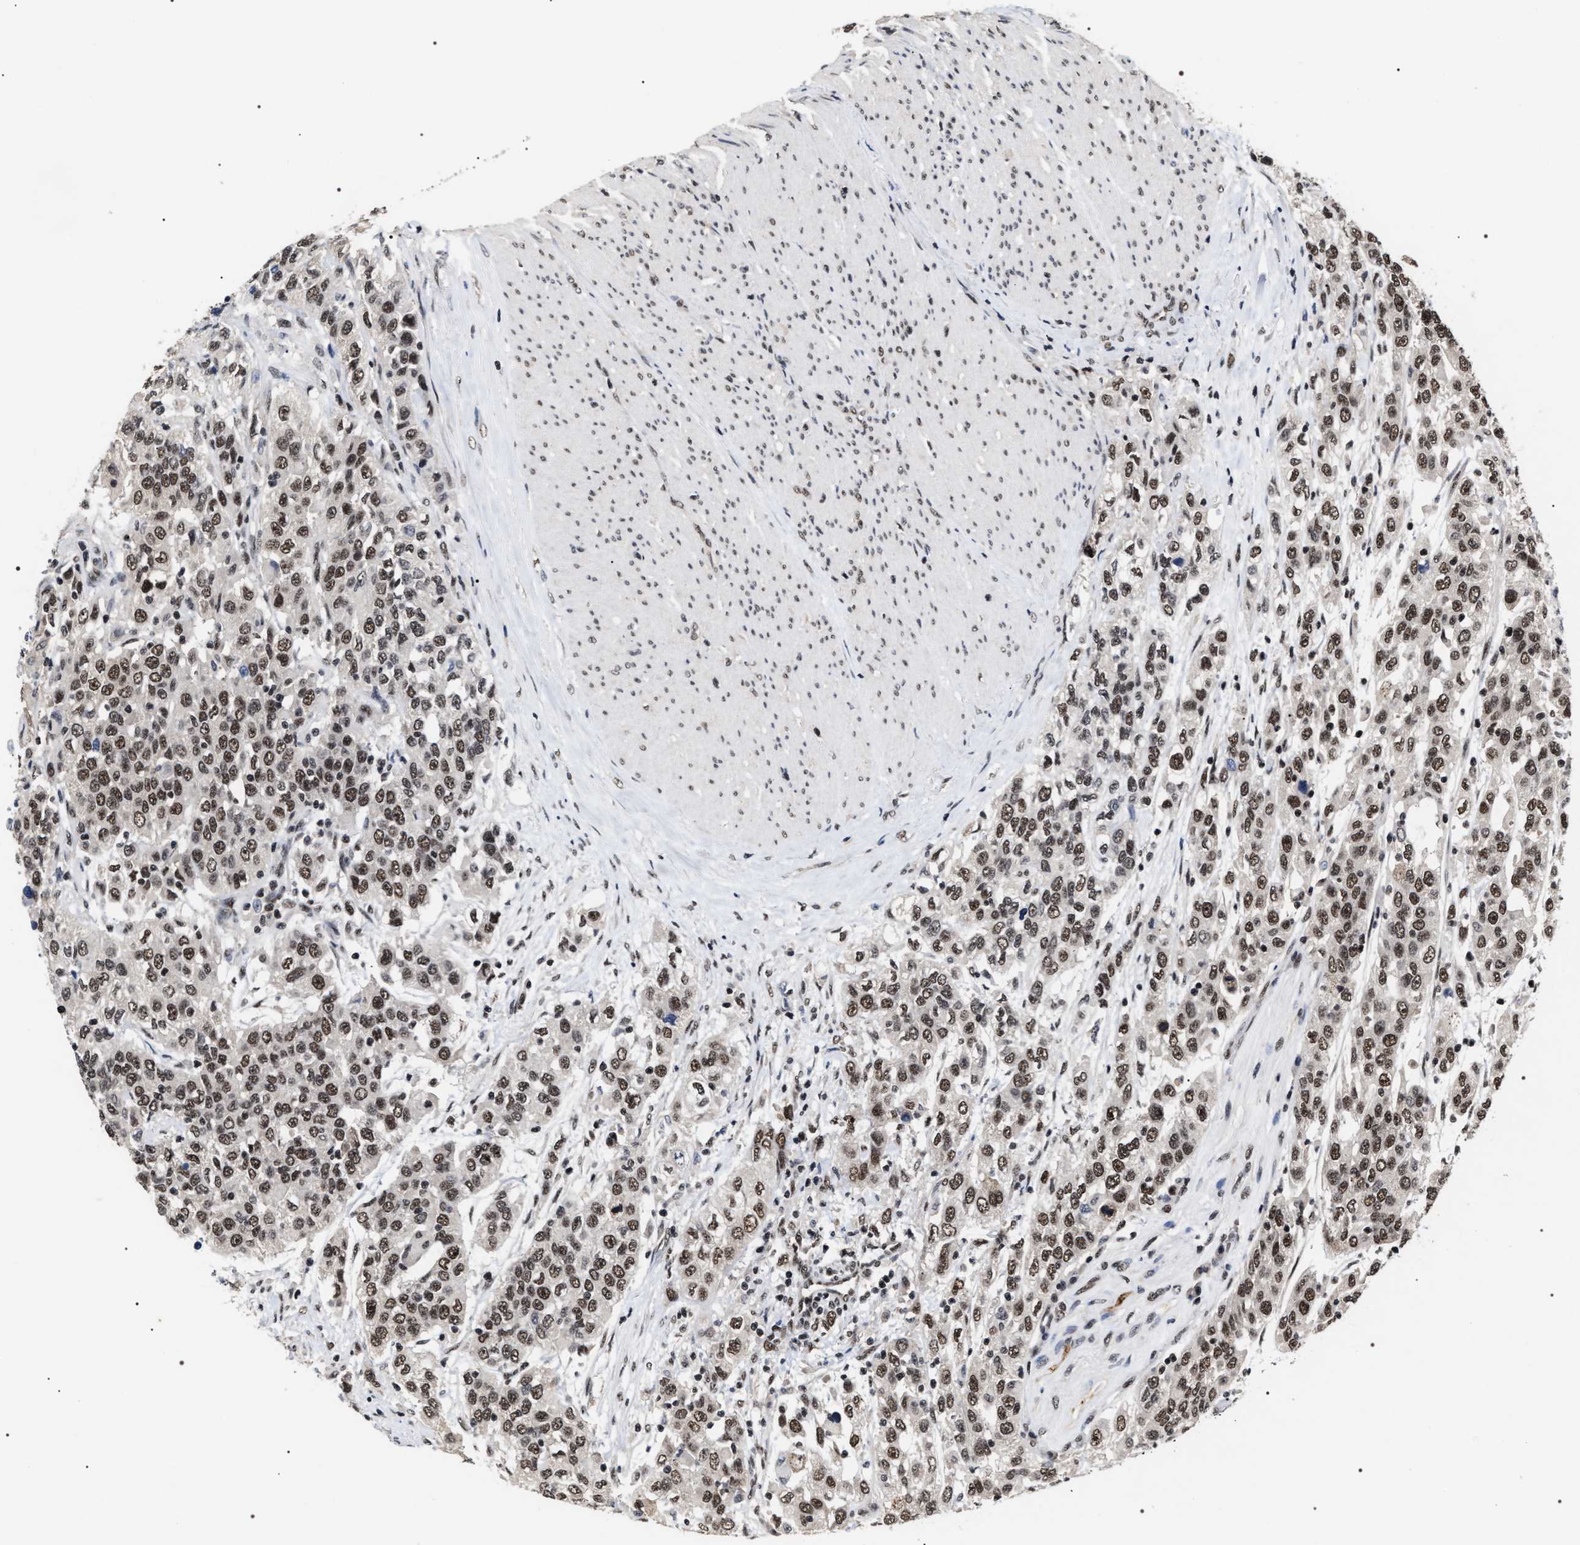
{"staining": {"intensity": "strong", "quantity": ">75%", "location": "nuclear"}, "tissue": "urothelial cancer", "cell_type": "Tumor cells", "image_type": "cancer", "snomed": [{"axis": "morphology", "description": "Urothelial carcinoma, High grade"}, {"axis": "topography", "description": "Urinary bladder"}], "caption": "Protein analysis of urothelial cancer tissue shows strong nuclear staining in approximately >75% of tumor cells.", "gene": "RRP1B", "patient": {"sex": "female", "age": 80}}